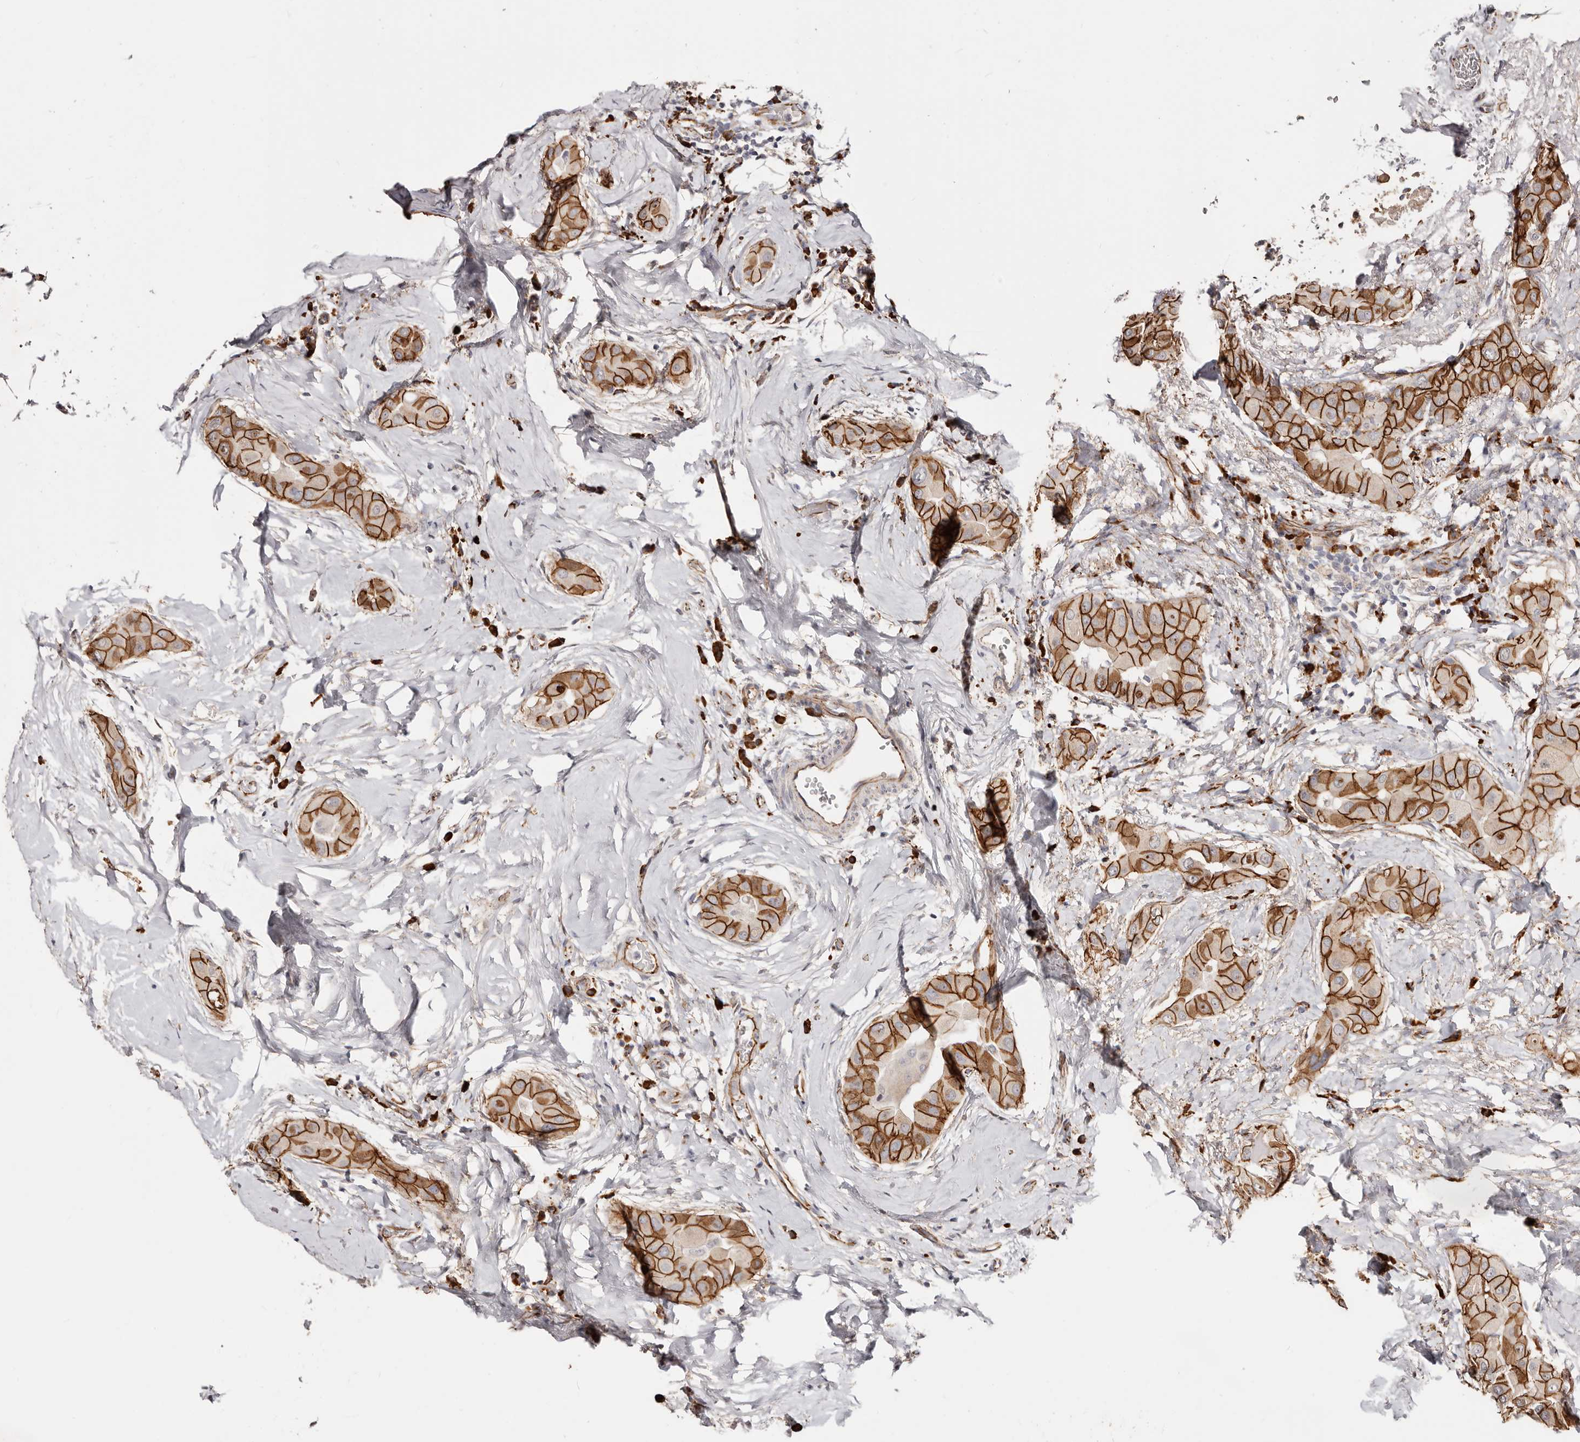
{"staining": {"intensity": "strong", "quantity": ">75%", "location": "cytoplasmic/membranous"}, "tissue": "thyroid cancer", "cell_type": "Tumor cells", "image_type": "cancer", "snomed": [{"axis": "morphology", "description": "Papillary adenocarcinoma, NOS"}, {"axis": "topography", "description": "Thyroid gland"}], "caption": "Thyroid cancer (papillary adenocarcinoma) stained with IHC reveals strong cytoplasmic/membranous expression in about >75% of tumor cells.", "gene": "CTNNB1", "patient": {"sex": "male", "age": 33}}